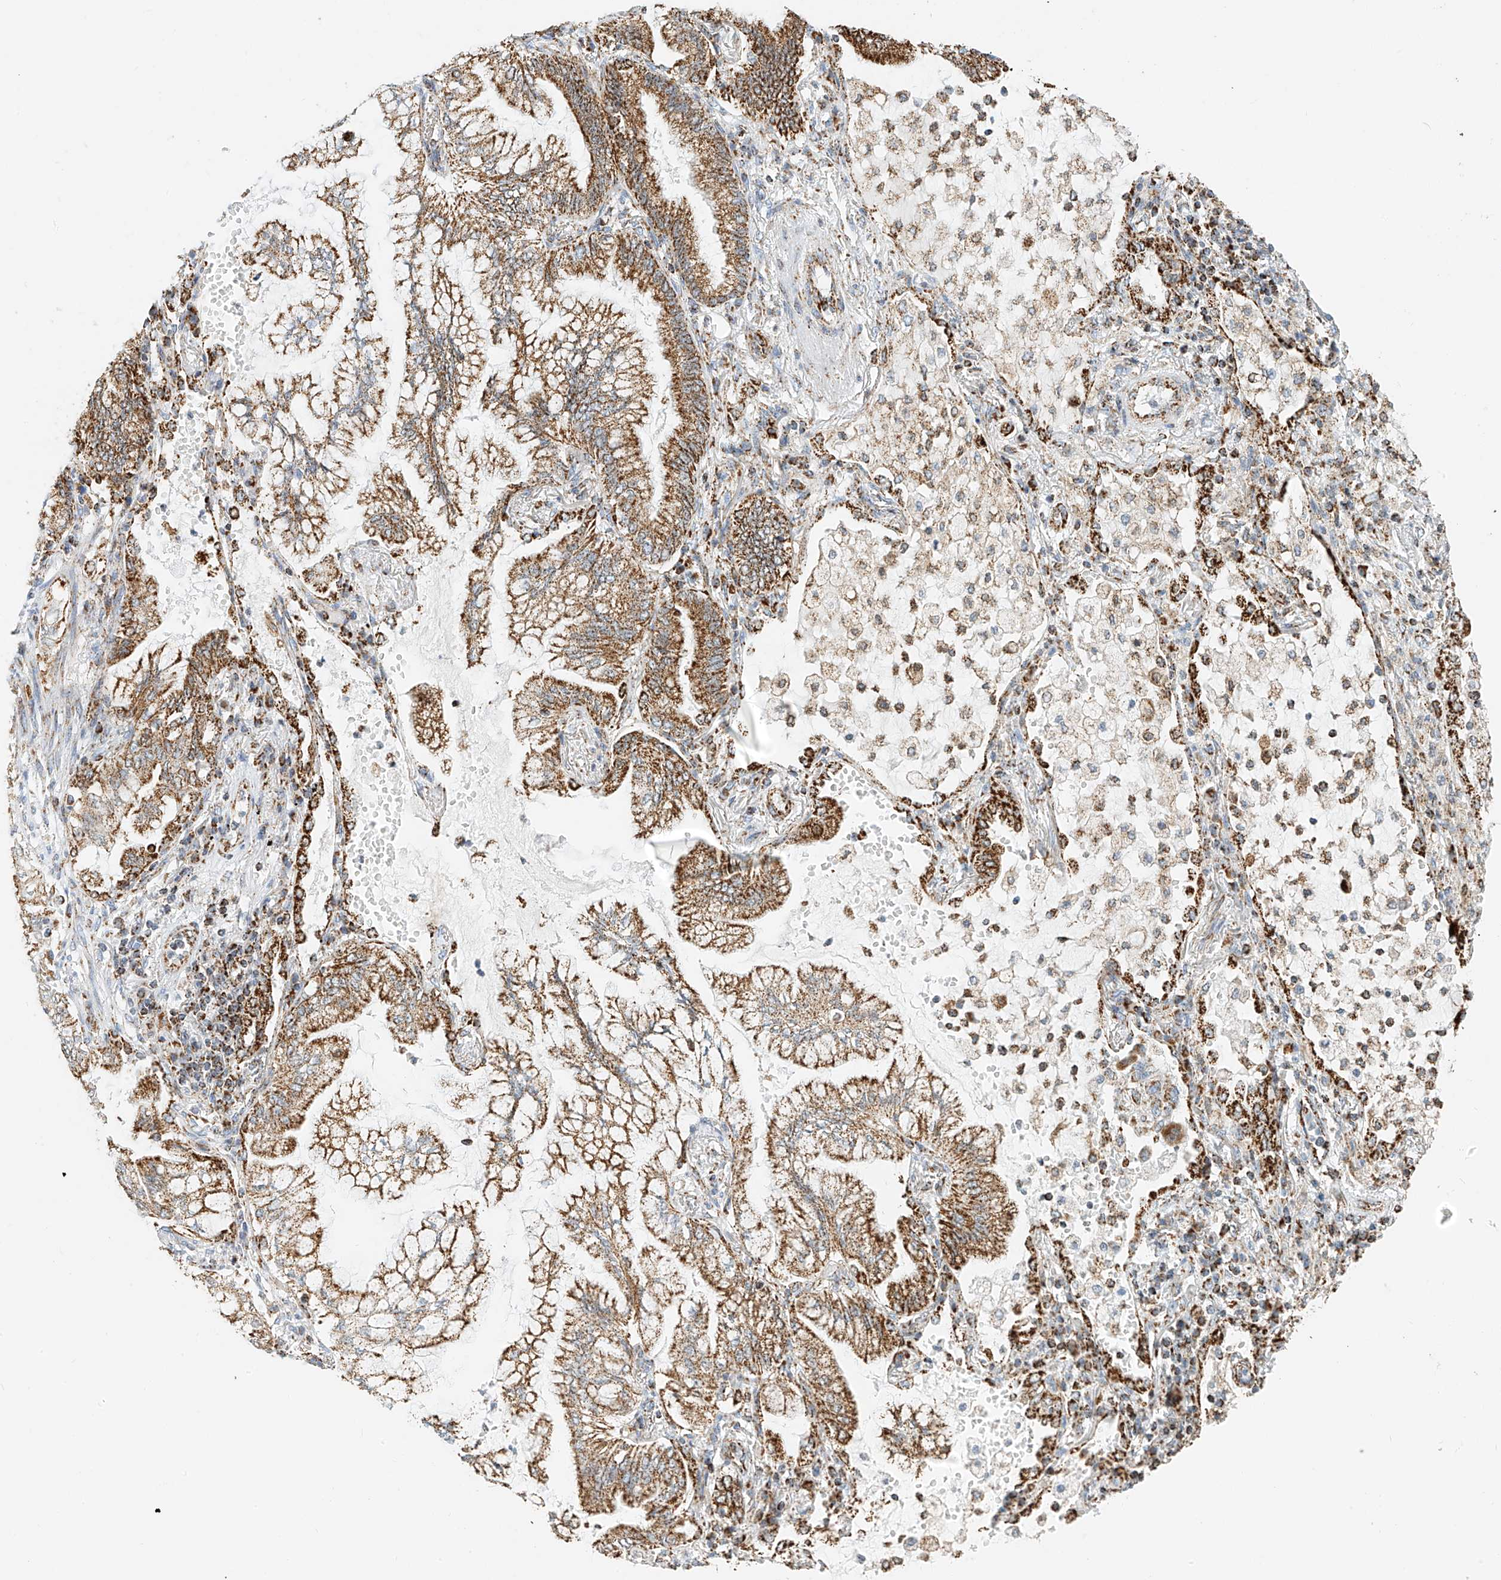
{"staining": {"intensity": "moderate", "quantity": ">75%", "location": "cytoplasmic/membranous"}, "tissue": "lung cancer", "cell_type": "Tumor cells", "image_type": "cancer", "snomed": [{"axis": "morphology", "description": "Adenocarcinoma, NOS"}, {"axis": "topography", "description": "Lung"}], "caption": "Protein staining demonstrates moderate cytoplasmic/membranous expression in about >75% of tumor cells in lung cancer.", "gene": "PPA2", "patient": {"sex": "female", "age": 70}}